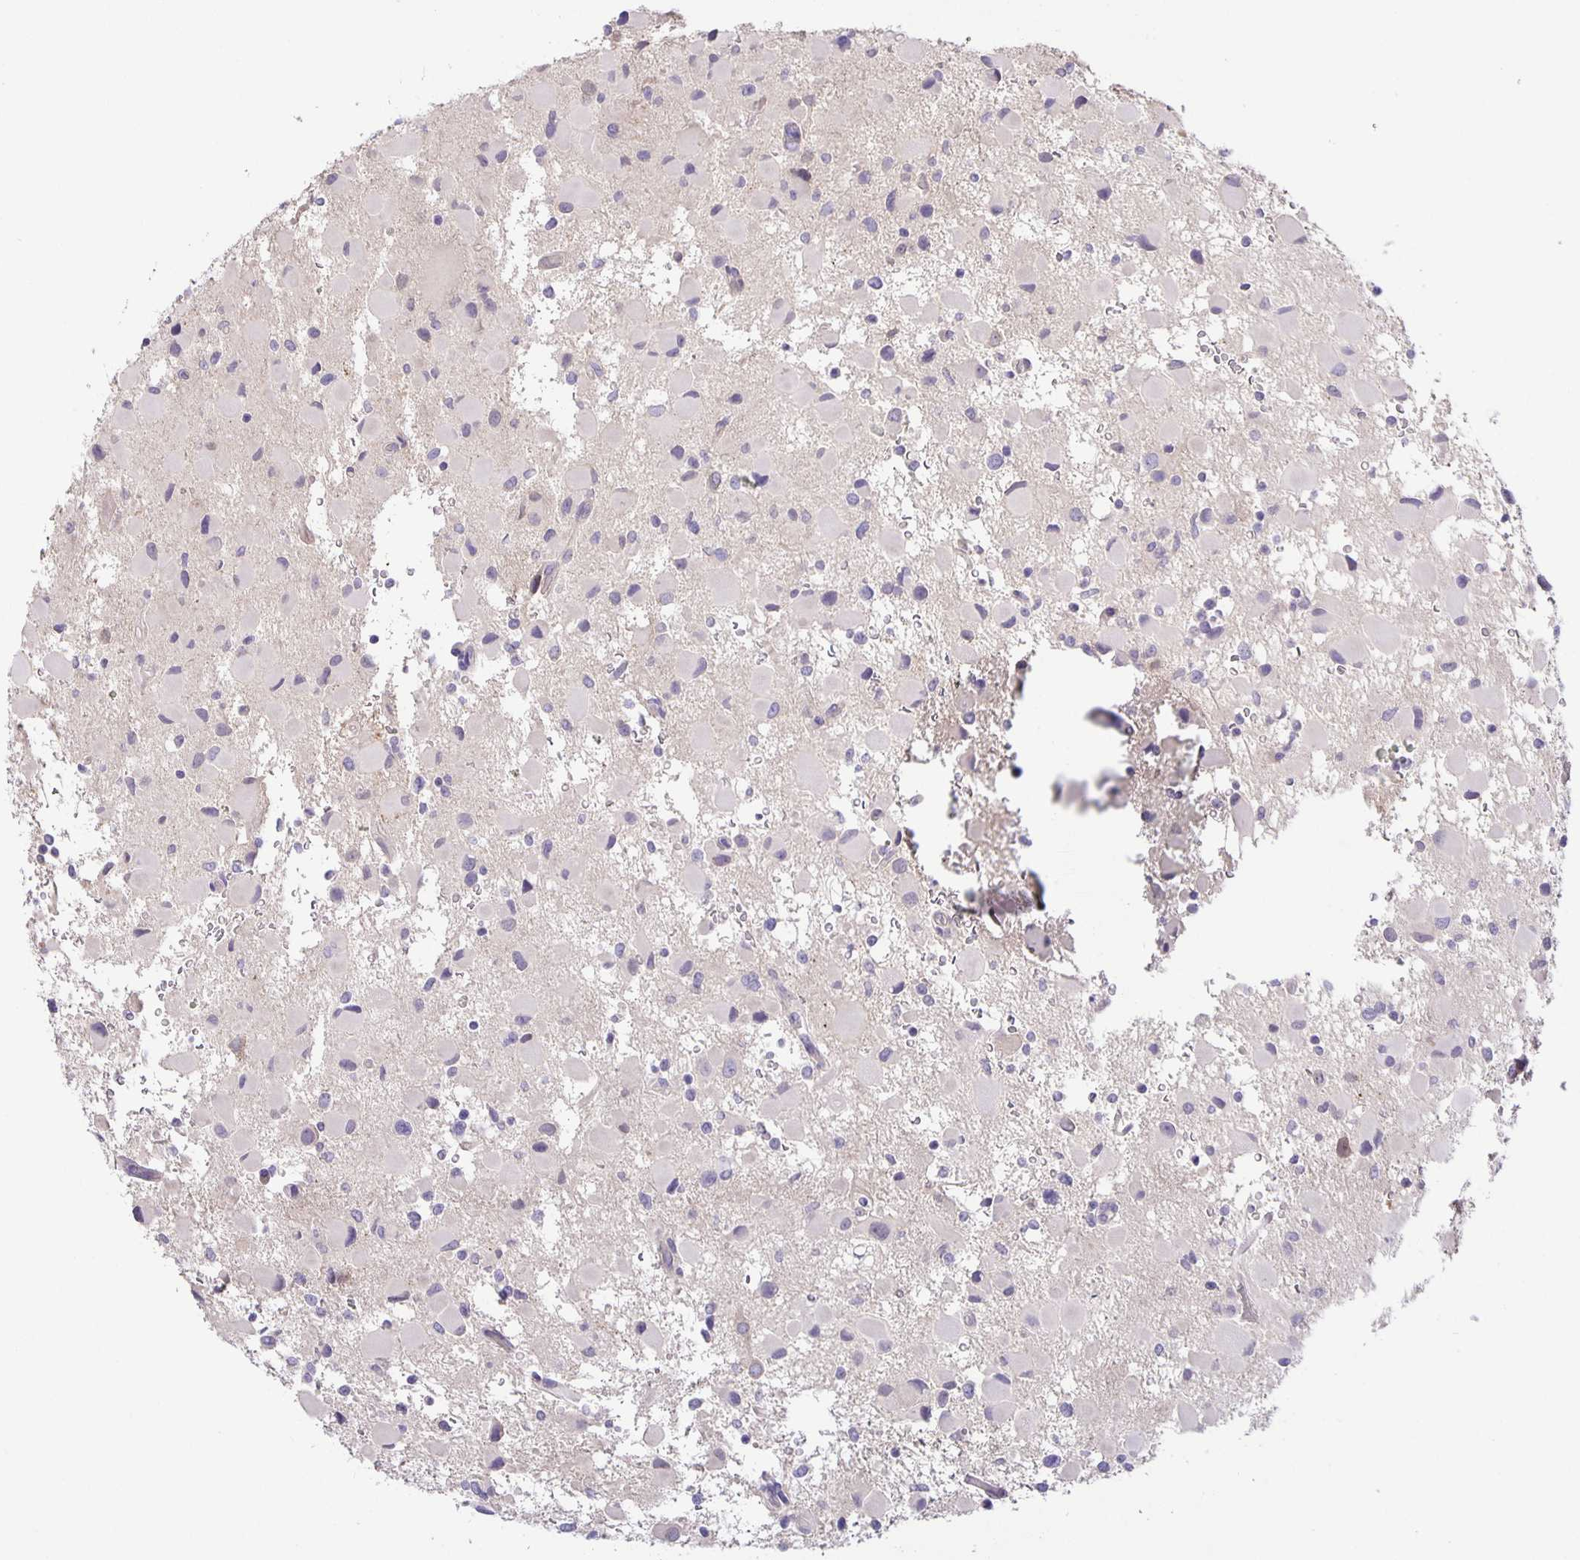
{"staining": {"intensity": "negative", "quantity": "none", "location": "none"}, "tissue": "glioma", "cell_type": "Tumor cells", "image_type": "cancer", "snomed": [{"axis": "morphology", "description": "Glioma, malignant, Low grade"}, {"axis": "topography", "description": "Brain"}], "caption": "The immunohistochemistry image has no significant positivity in tumor cells of malignant glioma (low-grade) tissue.", "gene": "PTPN3", "patient": {"sex": "female", "age": 32}}